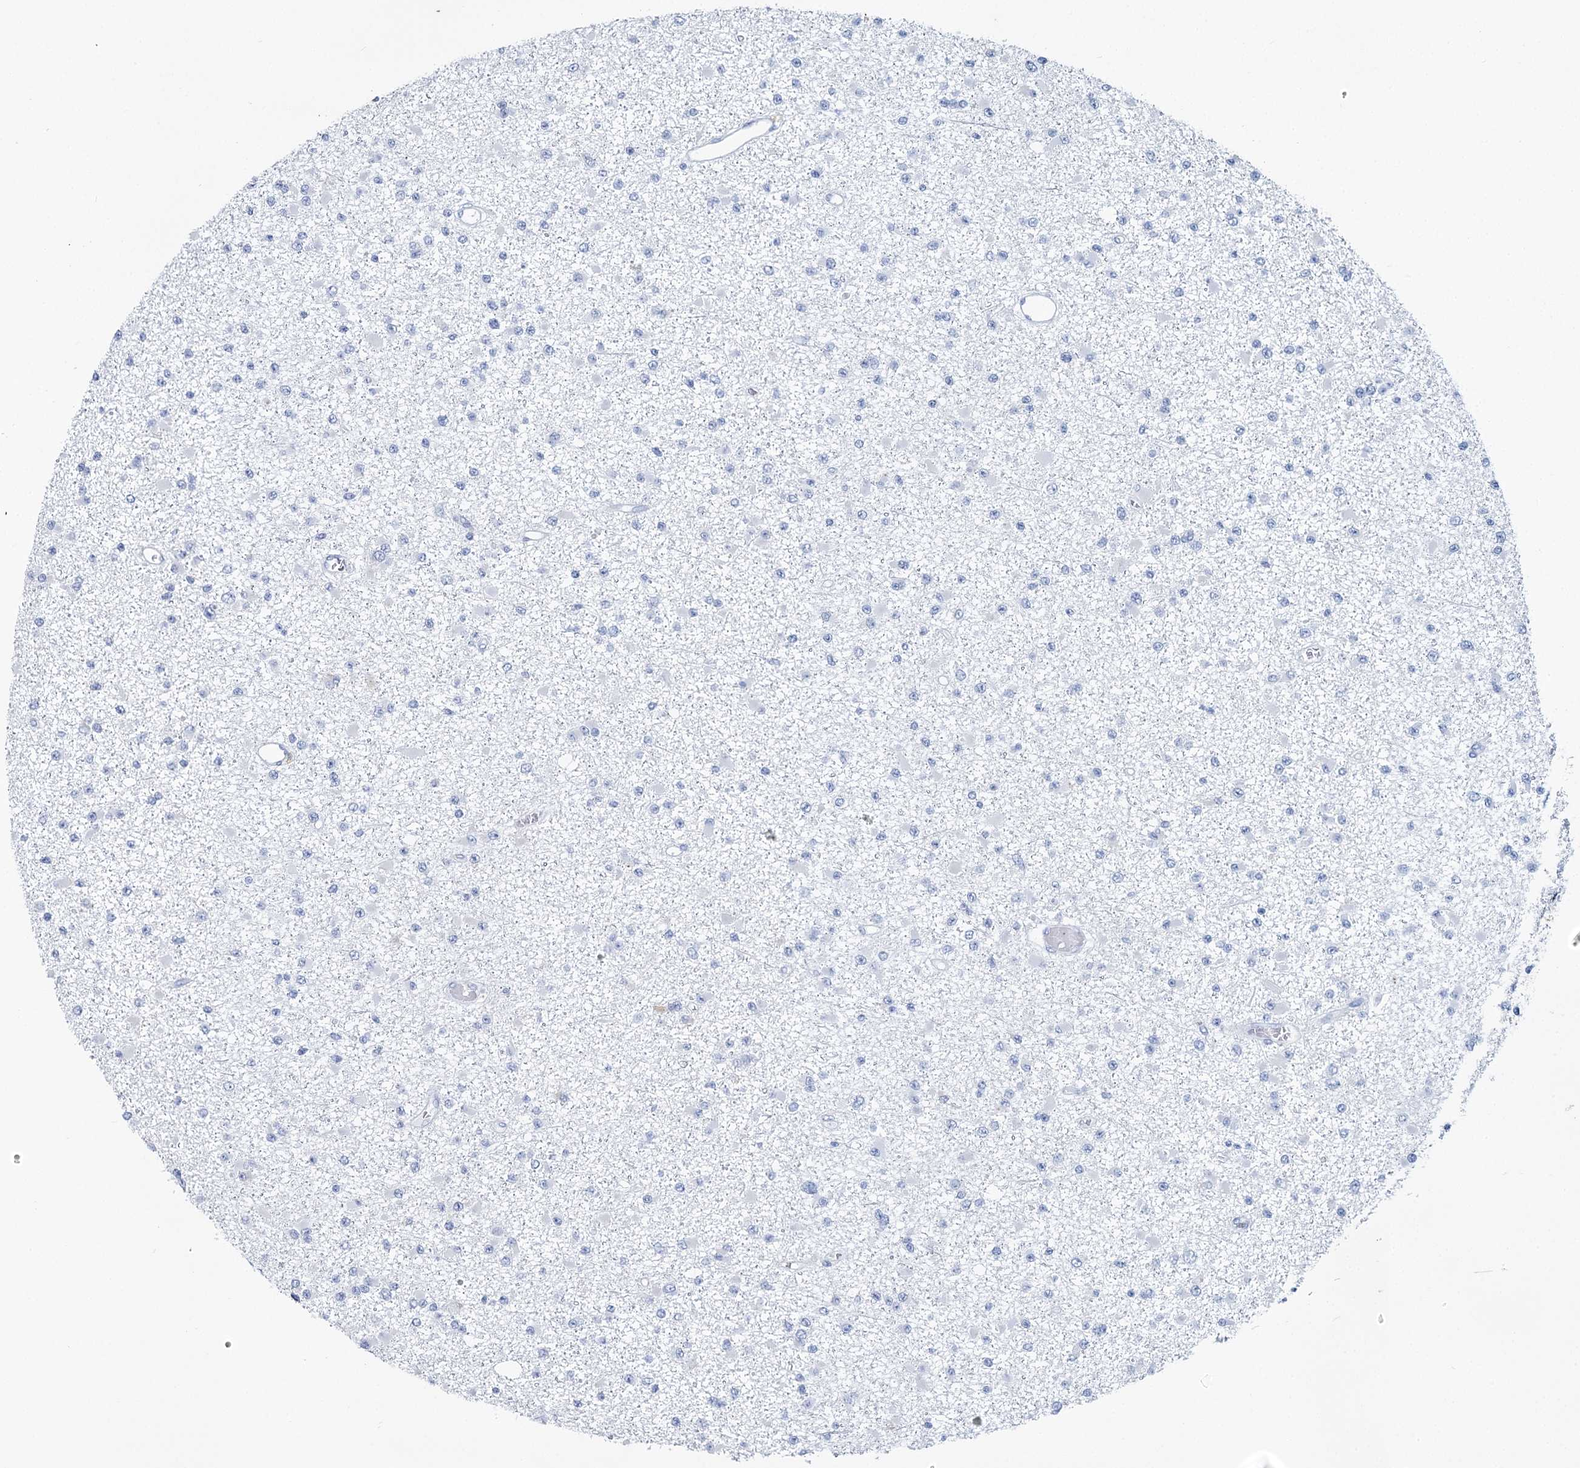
{"staining": {"intensity": "negative", "quantity": "none", "location": "none"}, "tissue": "glioma", "cell_type": "Tumor cells", "image_type": "cancer", "snomed": [{"axis": "morphology", "description": "Glioma, malignant, Low grade"}, {"axis": "topography", "description": "Brain"}], "caption": "This is an immunohistochemistry (IHC) micrograph of human glioma. There is no positivity in tumor cells.", "gene": "METTL7B", "patient": {"sex": "female", "age": 22}}